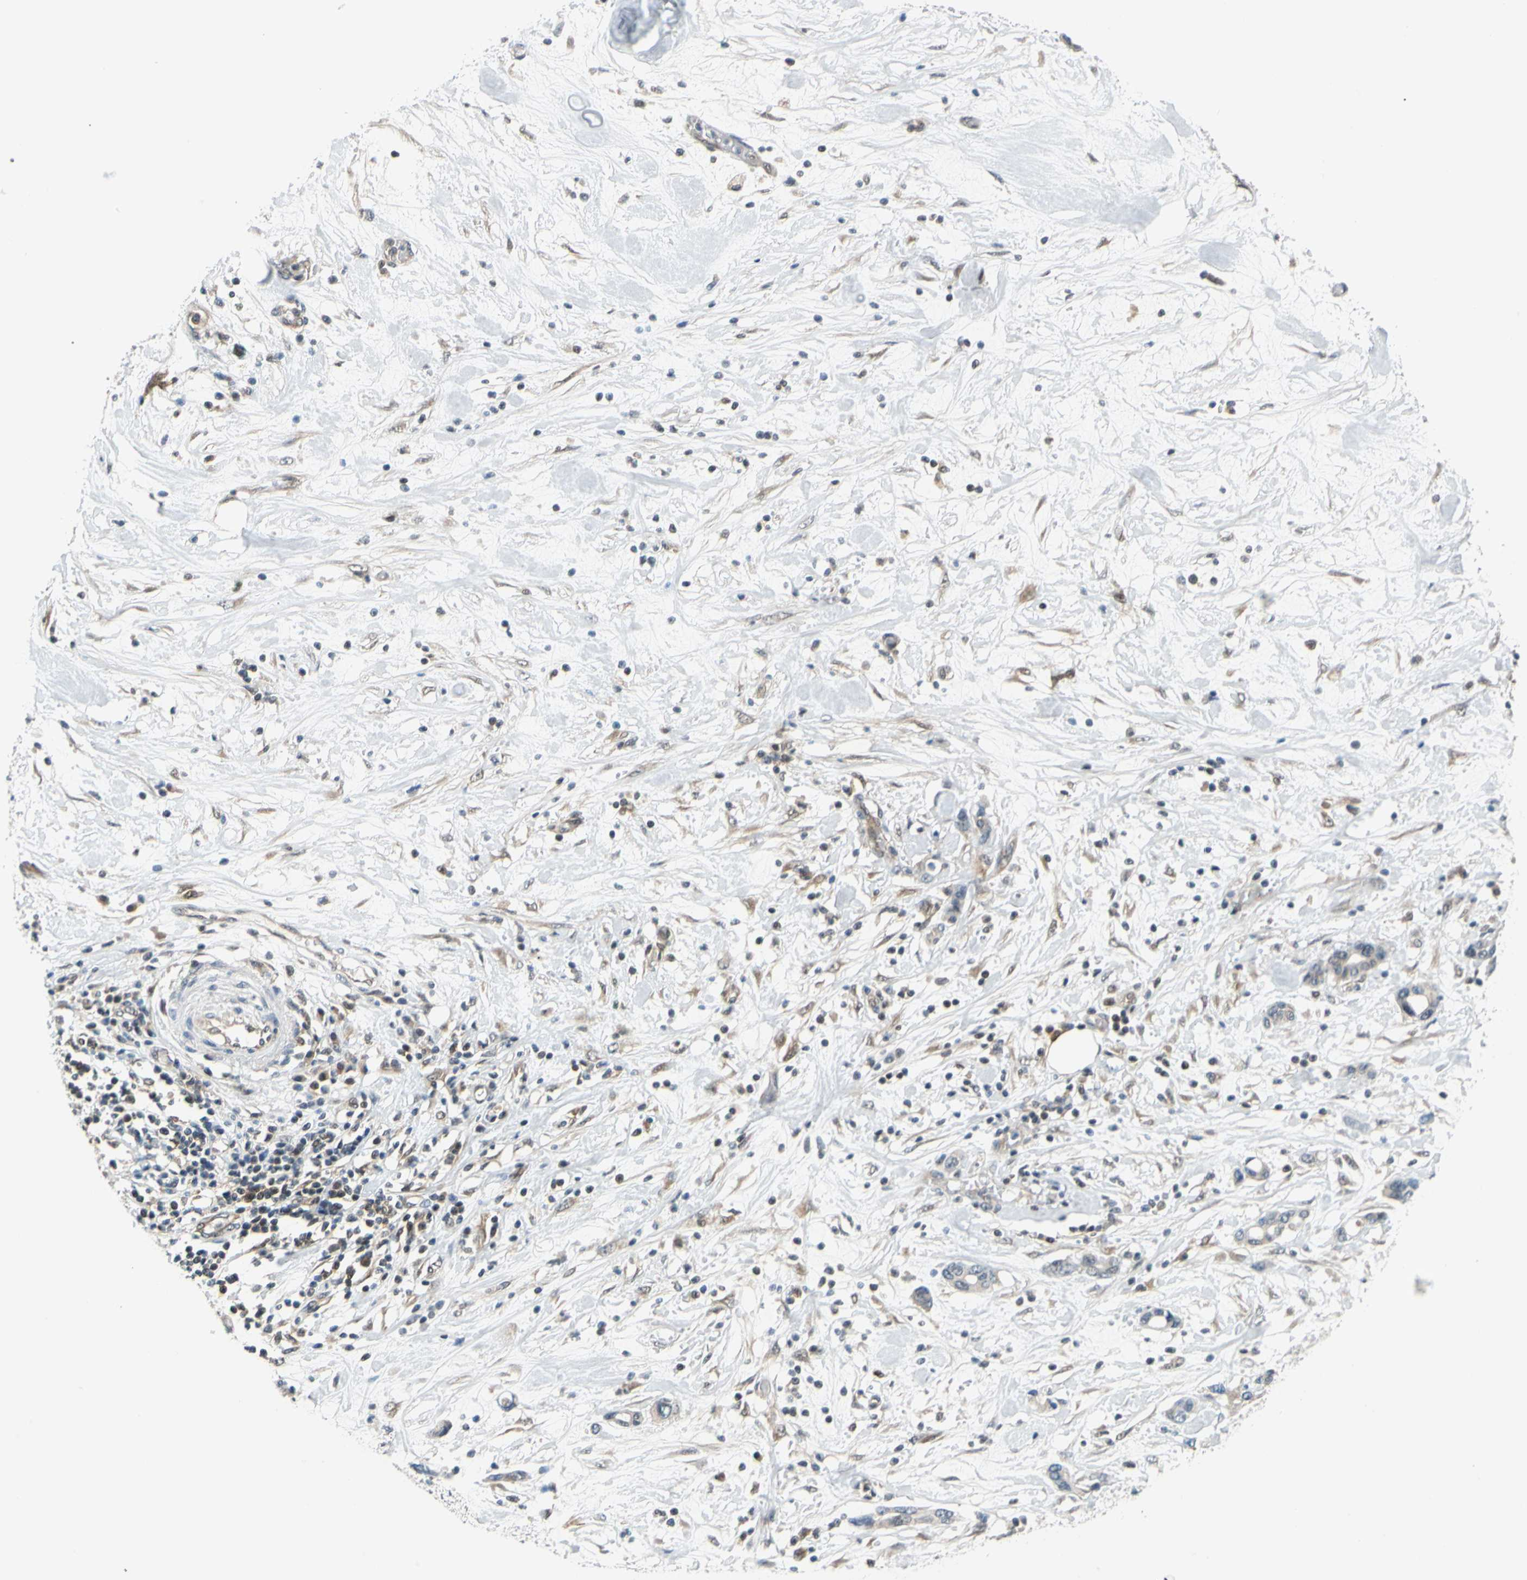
{"staining": {"intensity": "negative", "quantity": "none", "location": "none"}, "tissue": "pancreatic cancer", "cell_type": "Tumor cells", "image_type": "cancer", "snomed": [{"axis": "morphology", "description": "Adenocarcinoma, NOS"}, {"axis": "topography", "description": "Pancreas"}], "caption": "Immunohistochemical staining of pancreatic adenocarcinoma reveals no significant staining in tumor cells.", "gene": "MAPK9", "patient": {"sex": "female", "age": 57}}